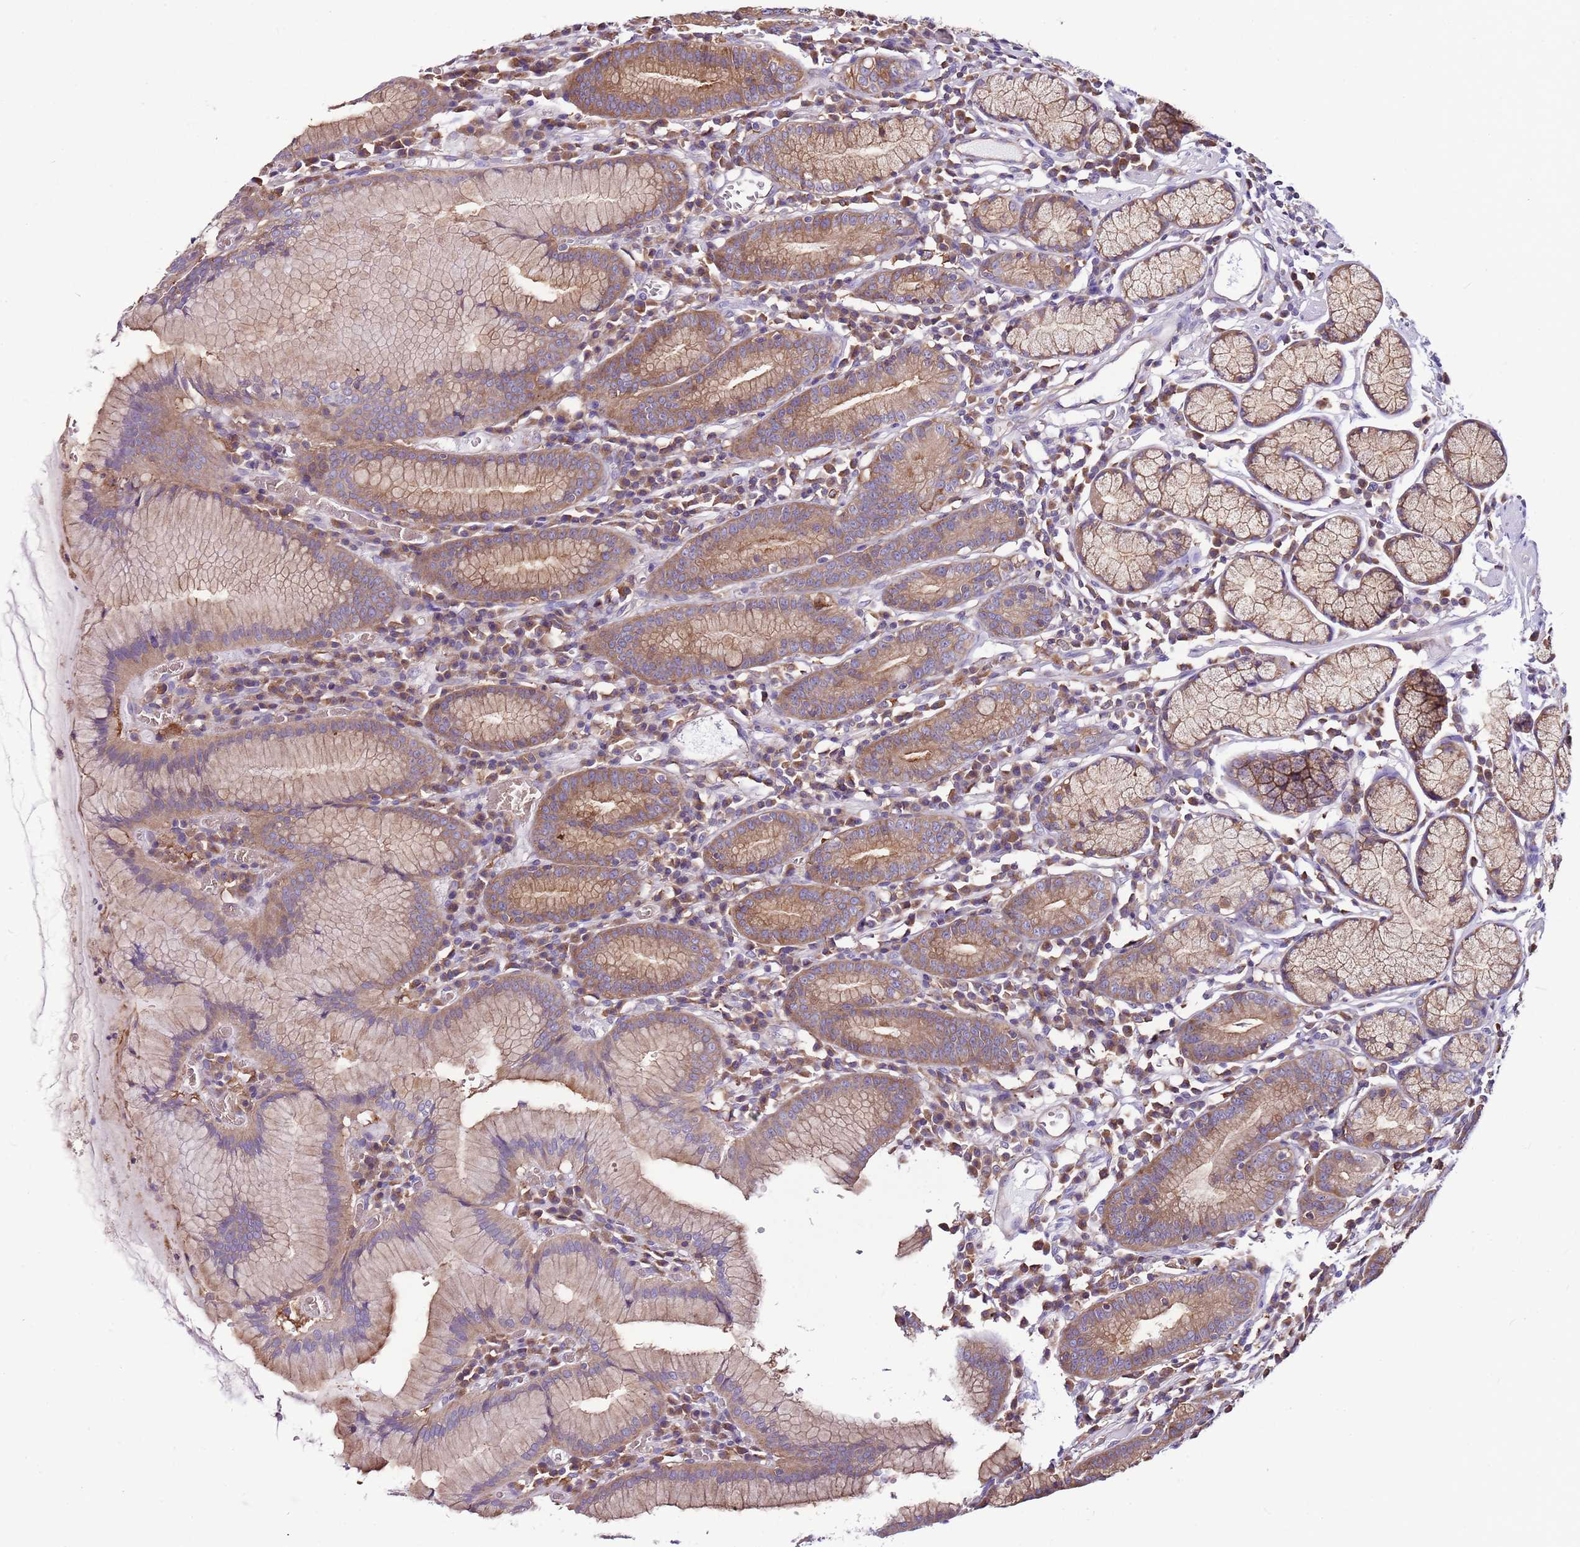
{"staining": {"intensity": "moderate", "quantity": ">75%", "location": "cytoplasmic/membranous"}, "tissue": "stomach", "cell_type": "Glandular cells", "image_type": "normal", "snomed": [{"axis": "morphology", "description": "Normal tissue, NOS"}, {"axis": "topography", "description": "Stomach"}], "caption": "Protein positivity by immunohistochemistry reveals moderate cytoplasmic/membranous staining in approximately >75% of glandular cells in unremarkable stomach.", "gene": "ATXN2L", "patient": {"sex": "male", "age": 55}}